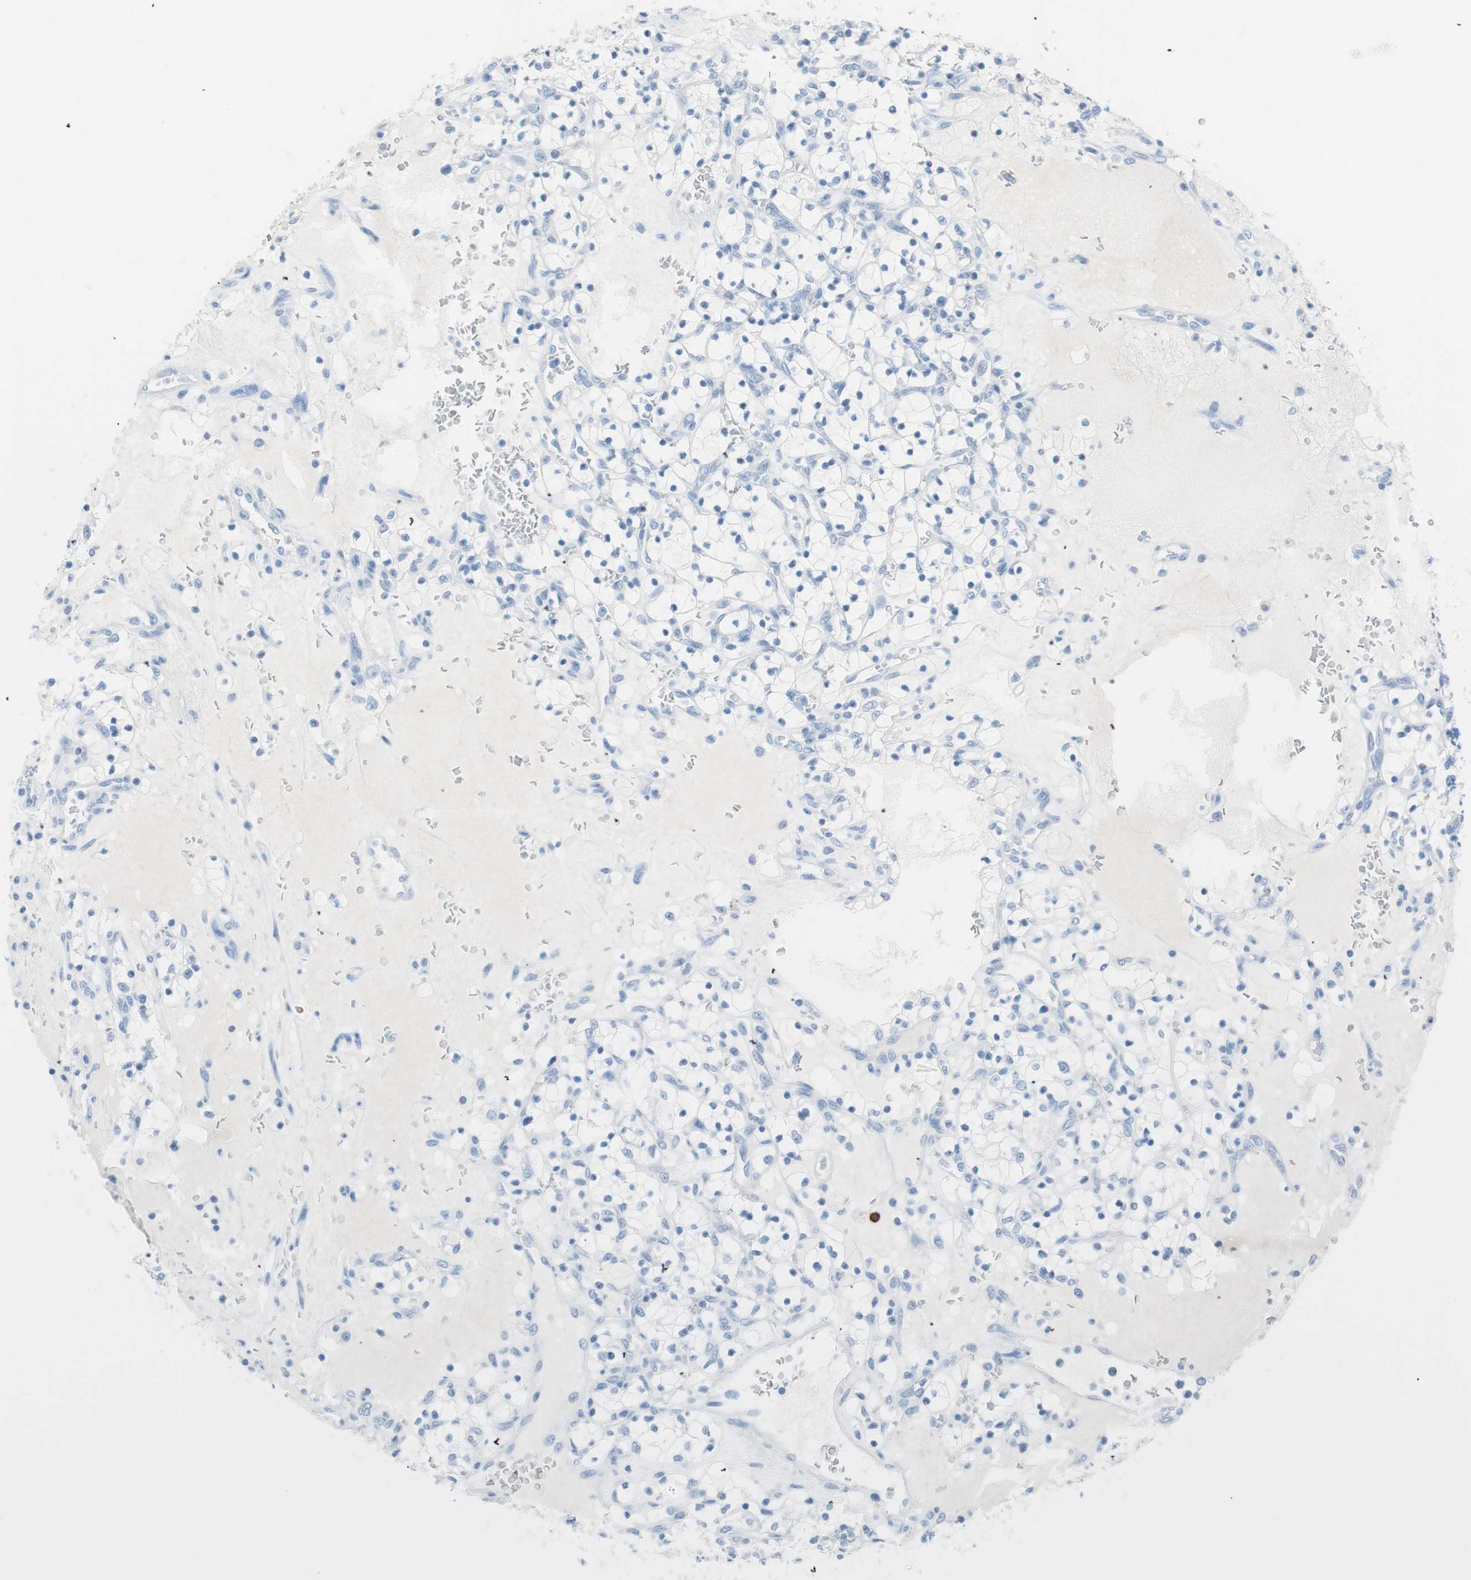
{"staining": {"intensity": "negative", "quantity": "none", "location": "none"}, "tissue": "renal cancer", "cell_type": "Tumor cells", "image_type": "cancer", "snomed": [{"axis": "morphology", "description": "Adenocarcinoma, NOS"}, {"axis": "topography", "description": "Kidney"}], "caption": "Immunohistochemistry micrograph of neoplastic tissue: renal cancer stained with DAB (3,3'-diaminobenzidine) shows no significant protein staining in tumor cells.", "gene": "TNFRSF13C", "patient": {"sex": "female", "age": 69}}